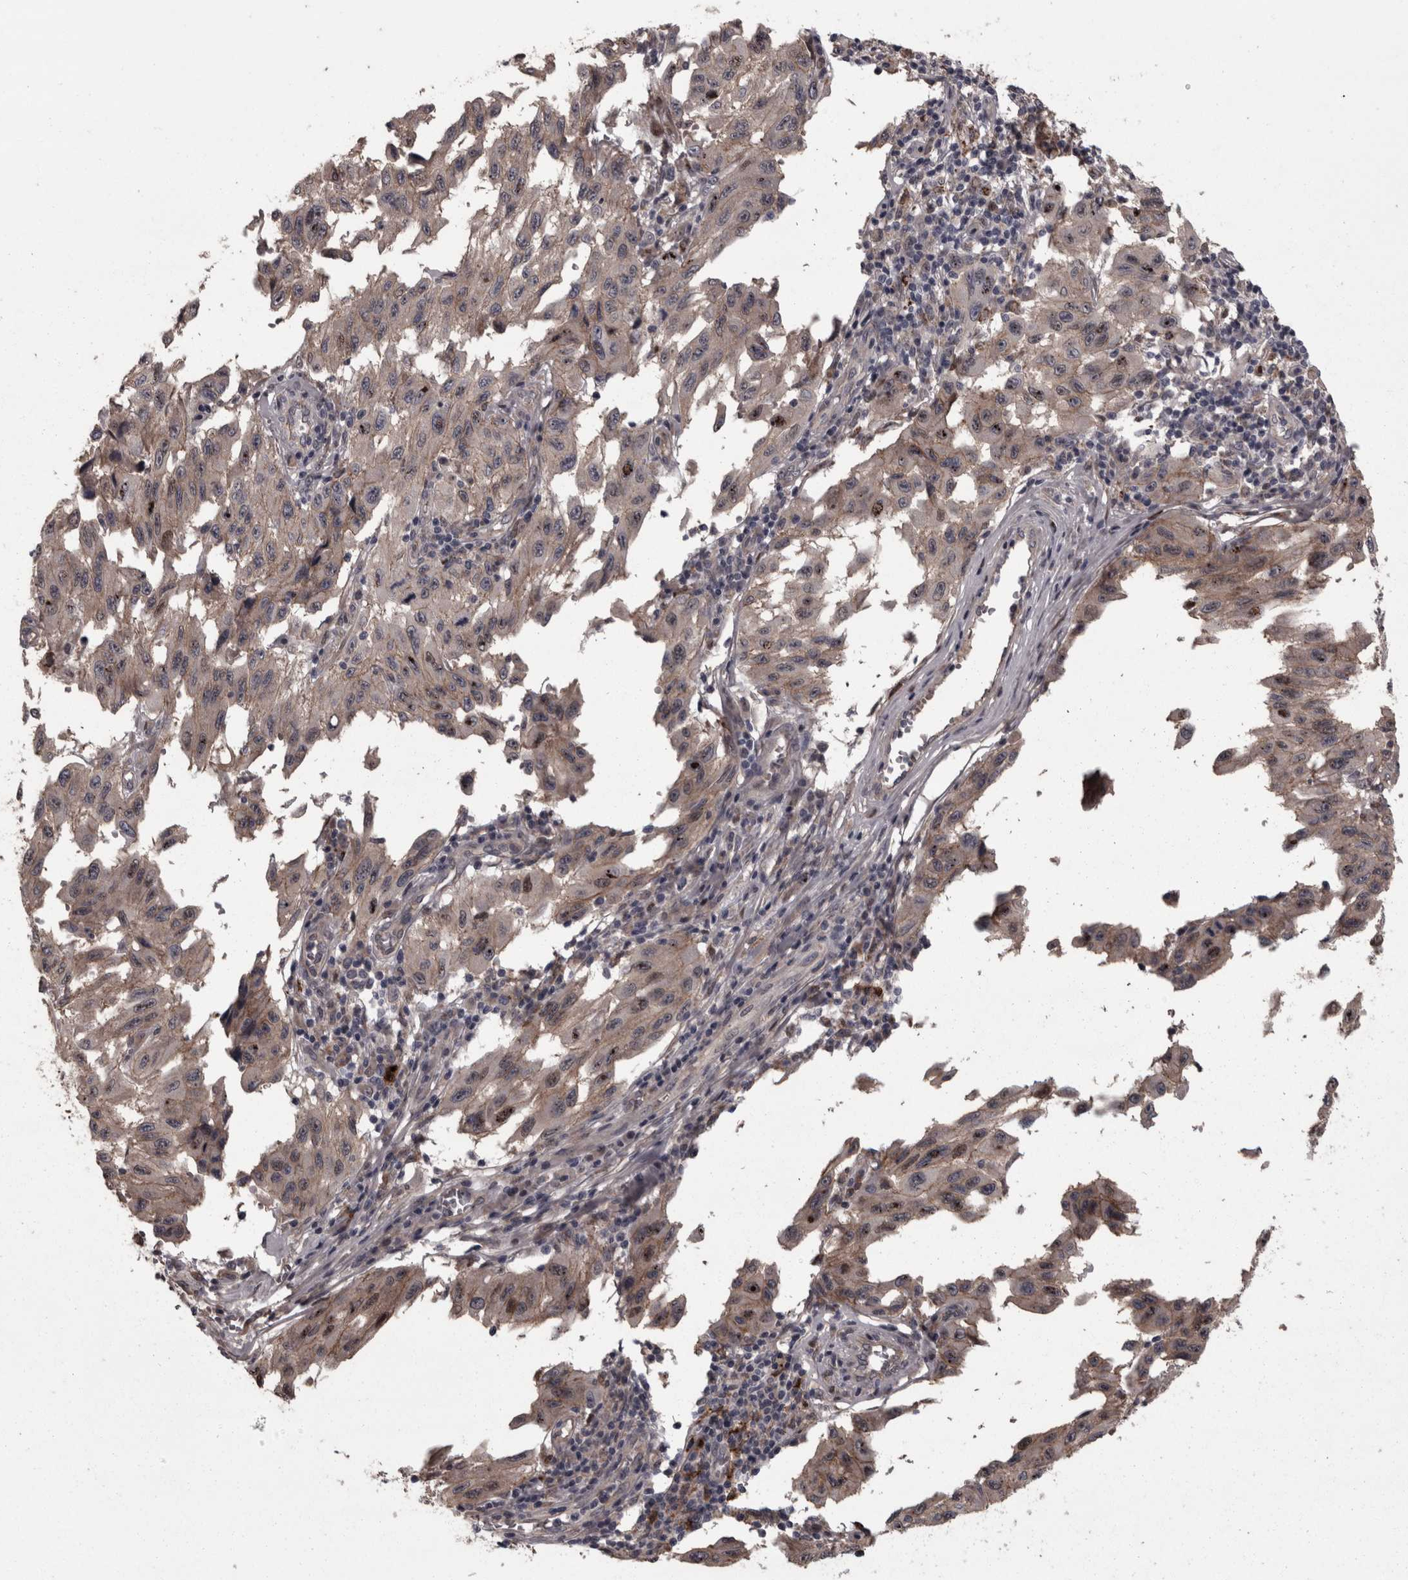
{"staining": {"intensity": "weak", "quantity": ">75%", "location": "cytoplasmic/membranous"}, "tissue": "melanoma", "cell_type": "Tumor cells", "image_type": "cancer", "snomed": [{"axis": "morphology", "description": "Malignant melanoma, NOS"}, {"axis": "topography", "description": "Skin"}], "caption": "The histopathology image demonstrates staining of melanoma, revealing weak cytoplasmic/membranous protein expression (brown color) within tumor cells.", "gene": "PCDH17", "patient": {"sex": "male", "age": 30}}